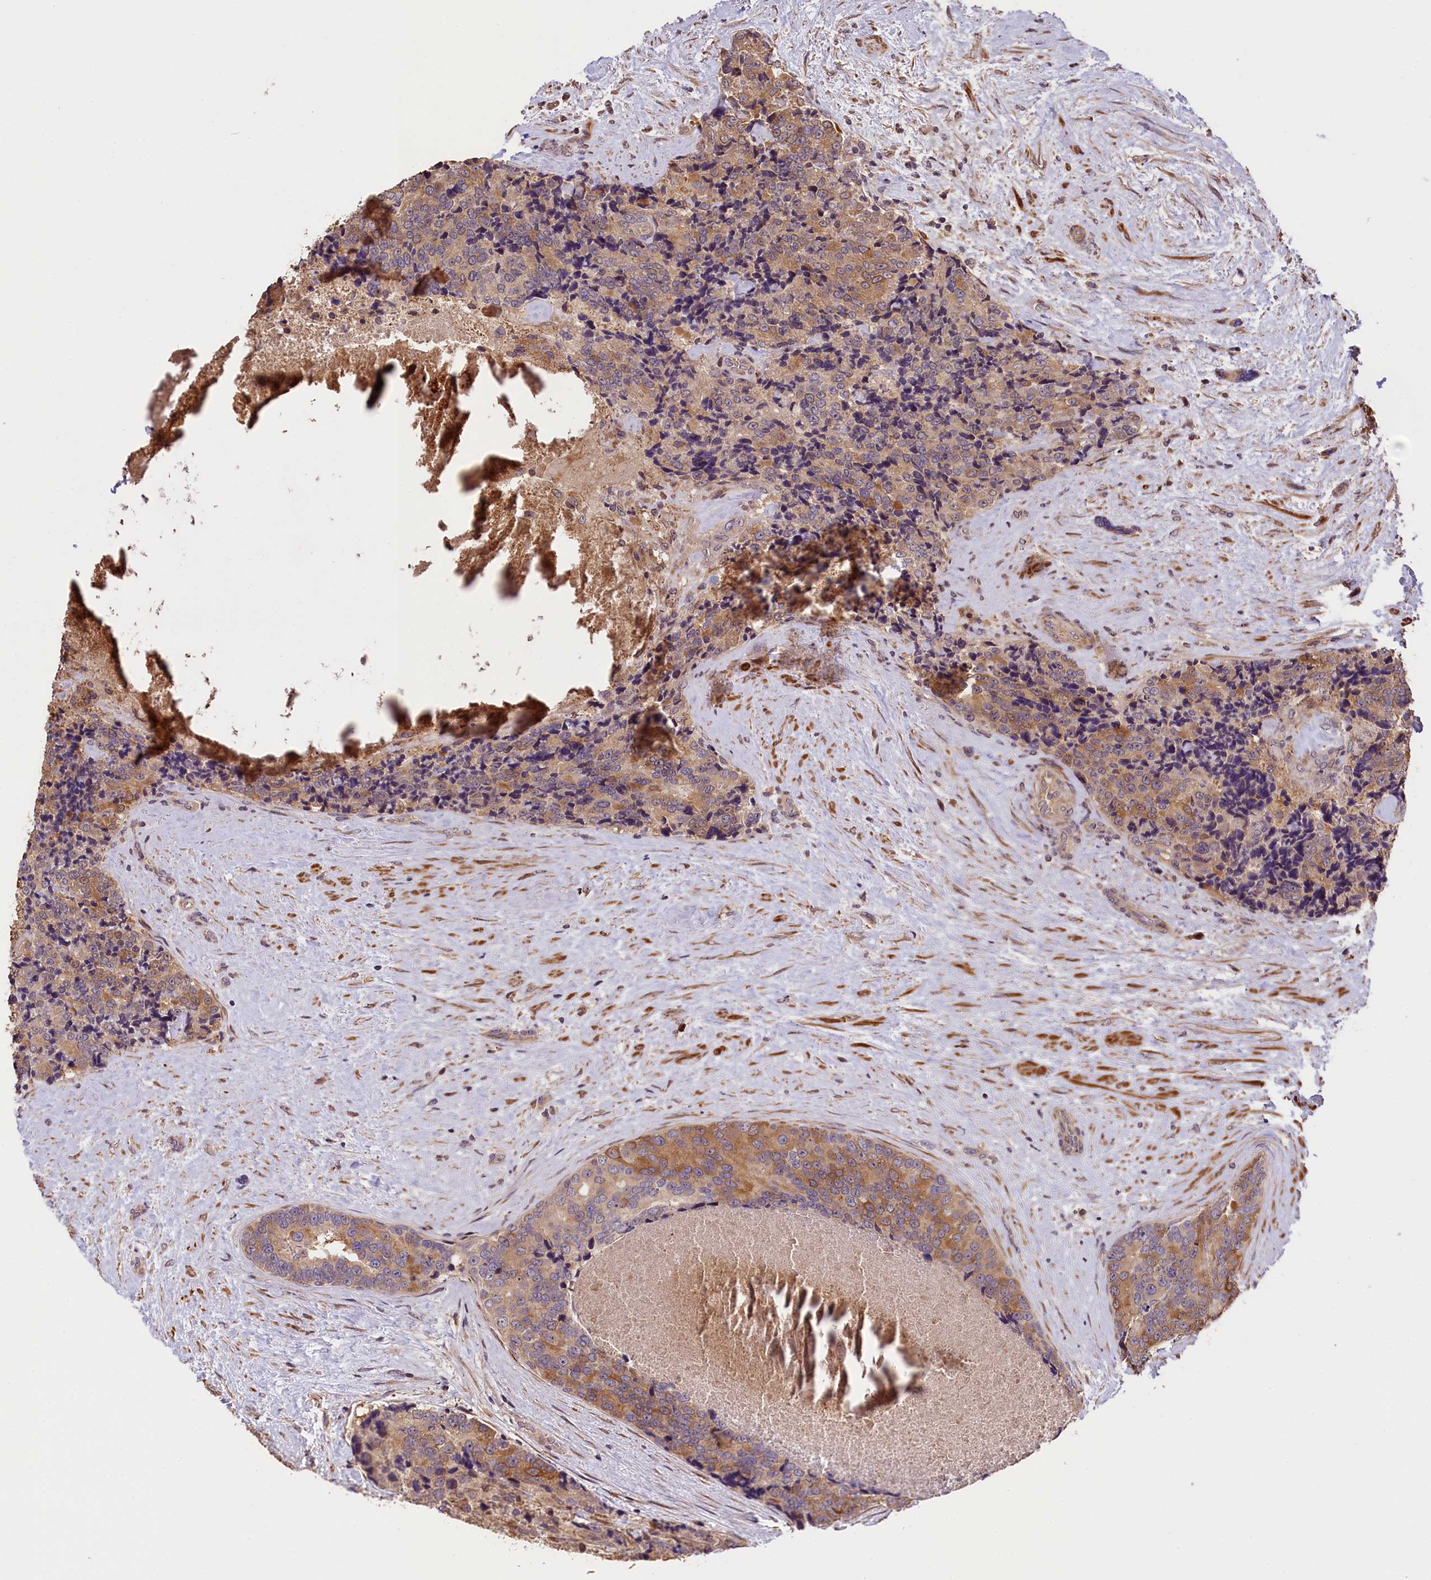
{"staining": {"intensity": "moderate", "quantity": "25%-75%", "location": "cytoplasmic/membranous"}, "tissue": "prostate cancer", "cell_type": "Tumor cells", "image_type": "cancer", "snomed": [{"axis": "morphology", "description": "Adenocarcinoma, High grade"}, {"axis": "topography", "description": "Prostate"}], "caption": "Adenocarcinoma (high-grade) (prostate) was stained to show a protein in brown. There is medium levels of moderate cytoplasmic/membranous positivity in about 25%-75% of tumor cells.", "gene": "DNAJB9", "patient": {"sex": "male", "age": 70}}